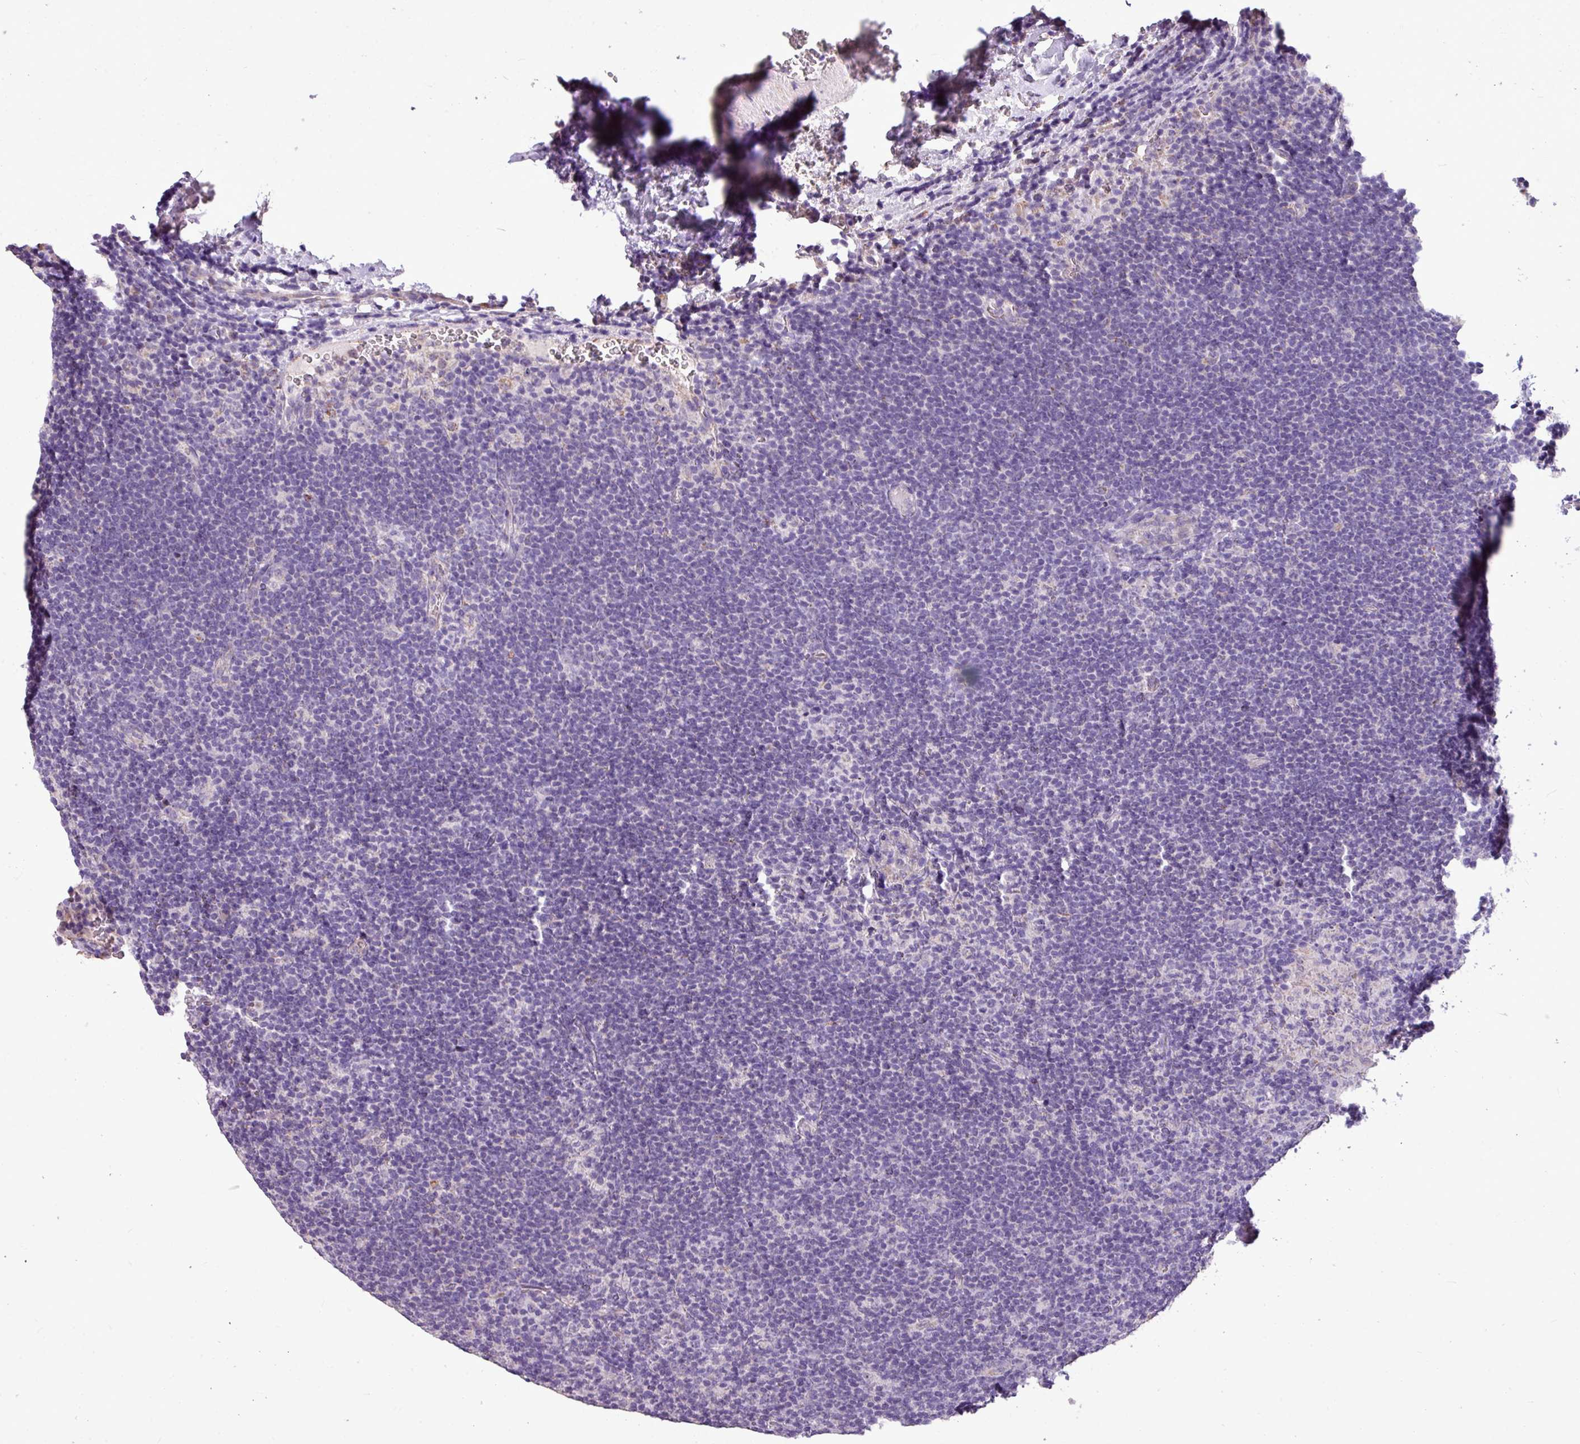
{"staining": {"intensity": "negative", "quantity": "none", "location": "none"}, "tissue": "lymphoma", "cell_type": "Tumor cells", "image_type": "cancer", "snomed": [{"axis": "morphology", "description": "Hodgkin's disease, NOS"}, {"axis": "topography", "description": "Lymph node"}], "caption": "This photomicrograph is of lymphoma stained with IHC to label a protein in brown with the nuclei are counter-stained blue. There is no positivity in tumor cells.", "gene": "ALDH2", "patient": {"sex": "female", "age": 57}}